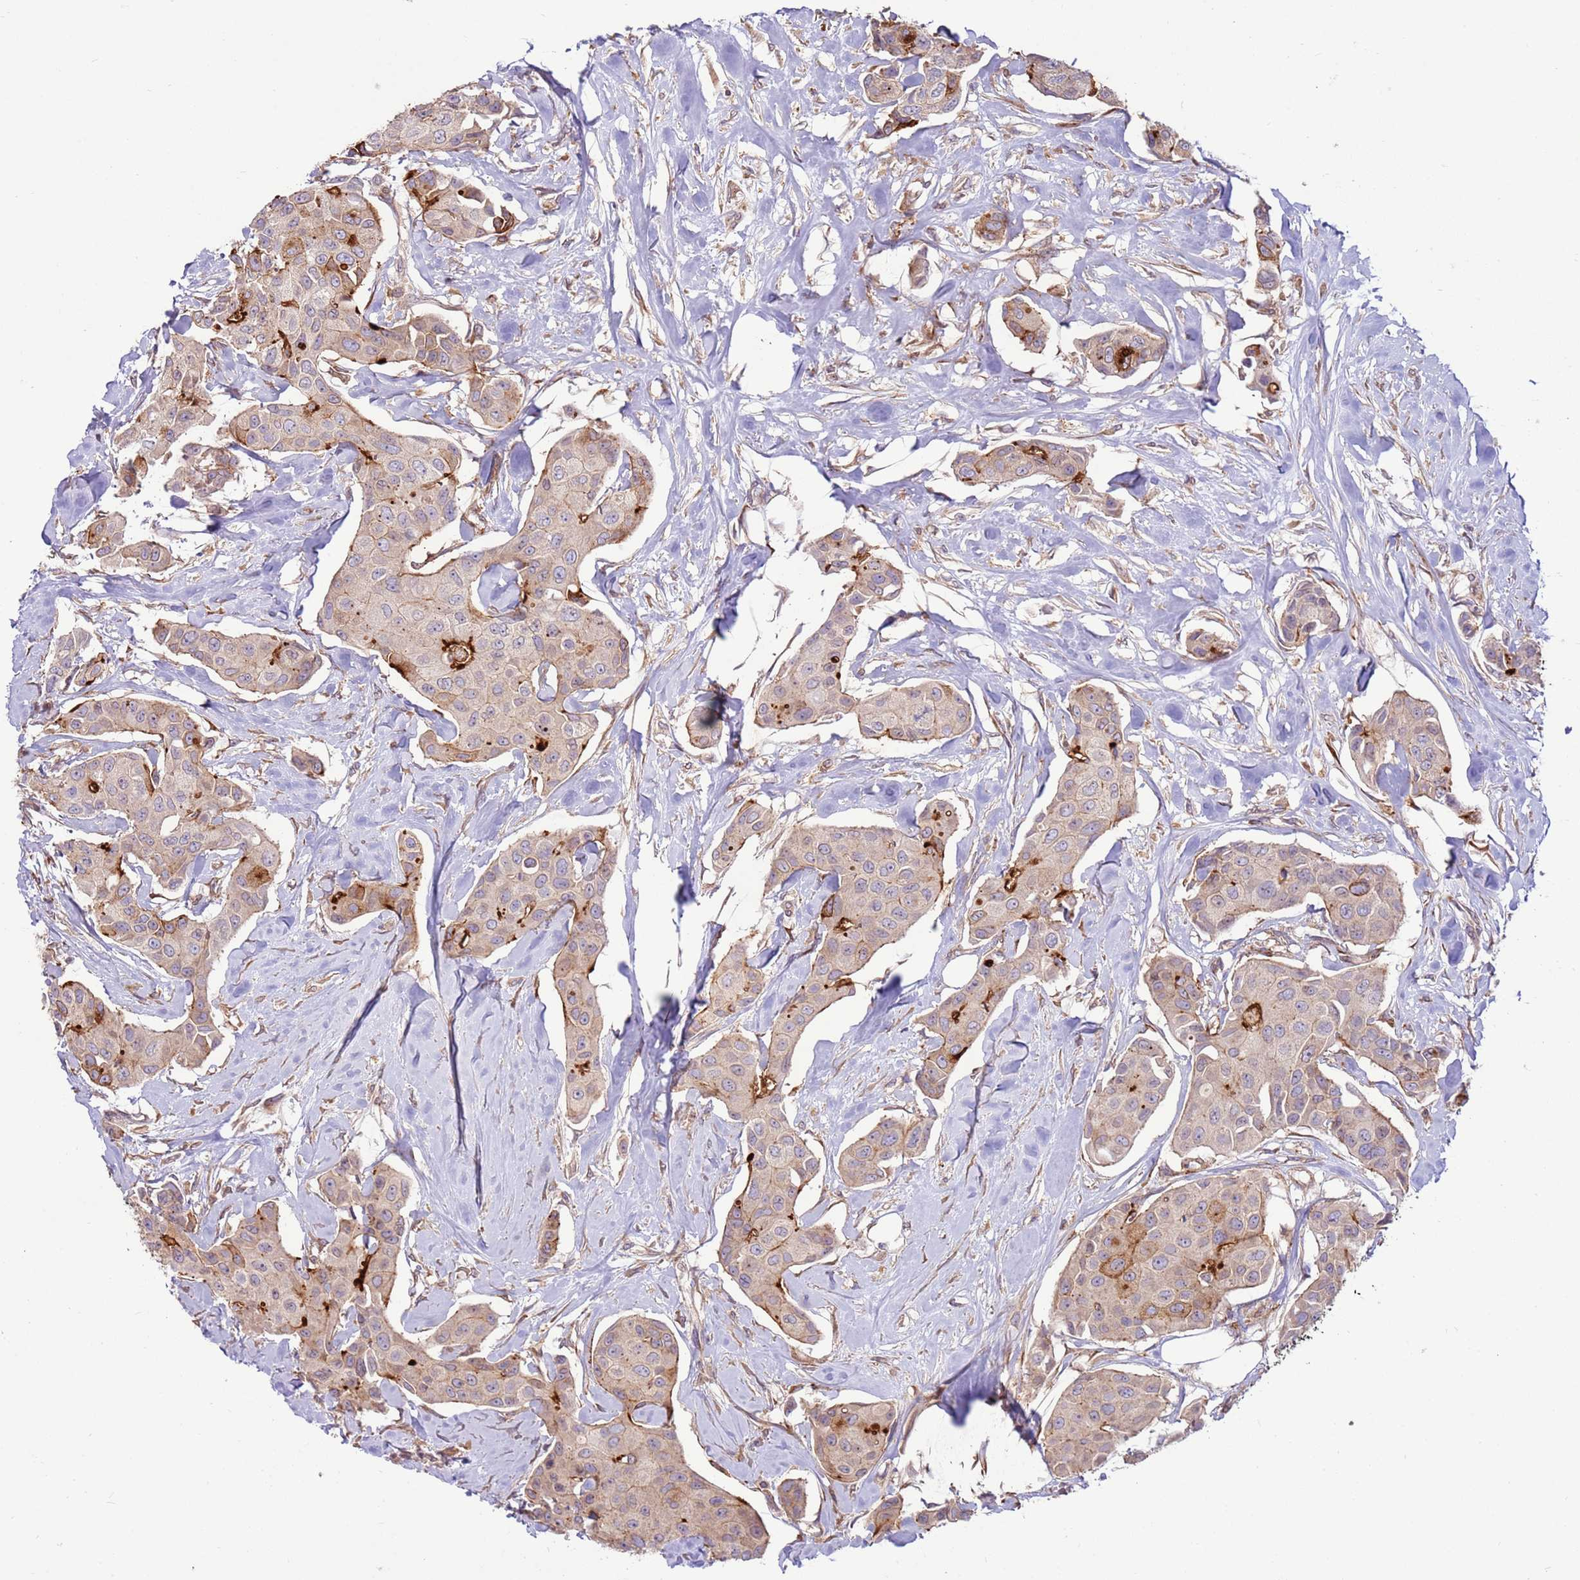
{"staining": {"intensity": "moderate", "quantity": "<25%", "location": "cytoplasmic/membranous"}, "tissue": "breast cancer", "cell_type": "Tumor cells", "image_type": "cancer", "snomed": [{"axis": "morphology", "description": "Duct carcinoma"}, {"axis": "topography", "description": "Breast"}, {"axis": "topography", "description": "Lymph node"}], "caption": "IHC histopathology image of human breast invasive ductal carcinoma stained for a protein (brown), which demonstrates low levels of moderate cytoplasmic/membranous positivity in approximately <25% of tumor cells.", "gene": "DDX19B", "patient": {"sex": "female", "age": 80}}